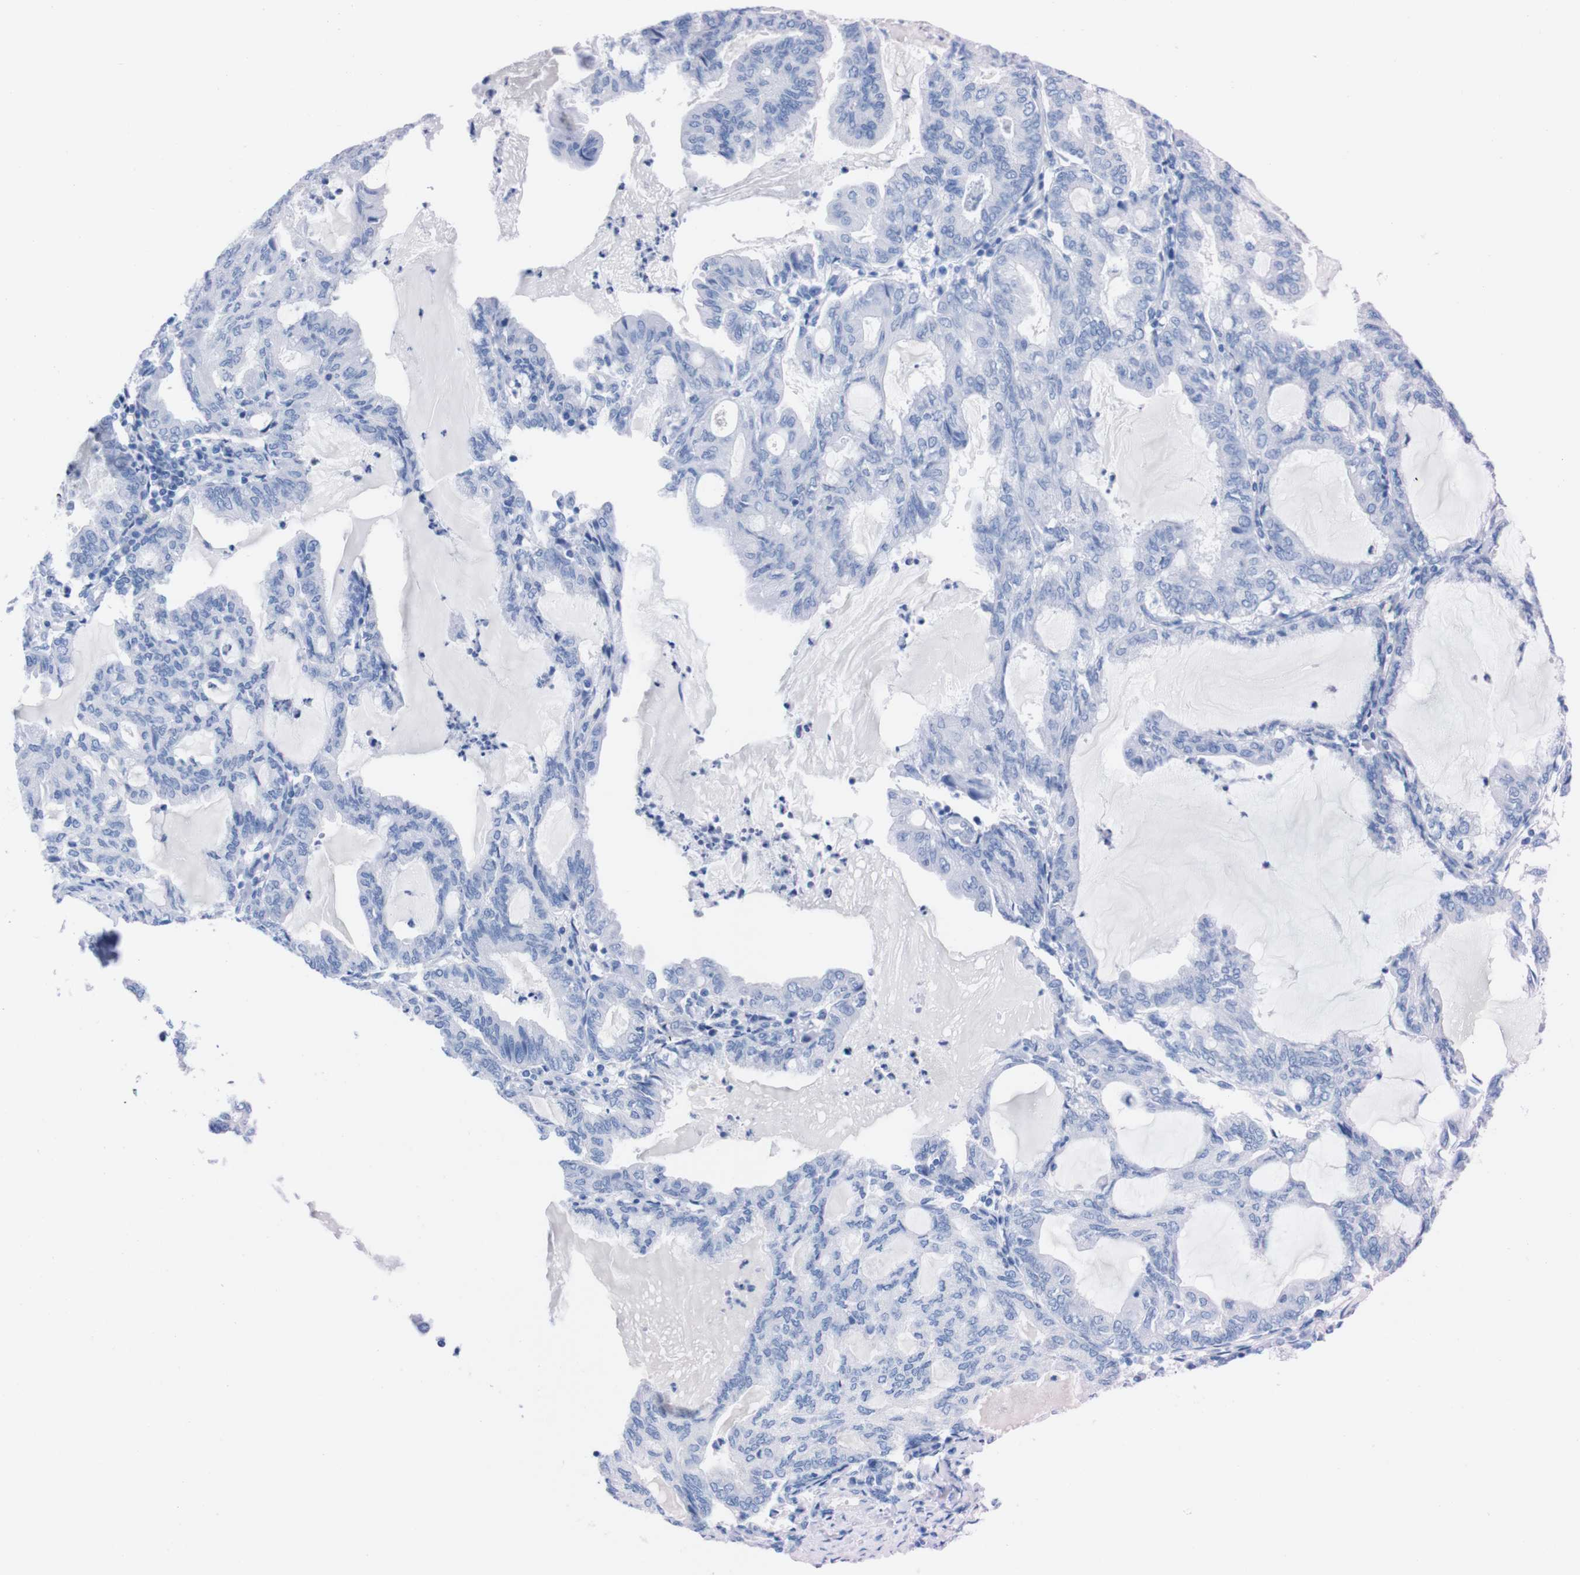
{"staining": {"intensity": "negative", "quantity": "none", "location": "none"}, "tissue": "endometrial cancer", "cell_type": "Tumor cells", "image_type": "cancer", "snomed": [{"axis": "morphology", "description": "Adenocarcinoma, NOS"}, {"axis": "topography", "description": "Endometrium"}], "caption": "This is a image of immunohistochemistry (IHC) staining of endometrial adenocarcinoma, which shows no expression in tumor cells. (DAB IHC with hematoxylin counter stain).", "gene": "P2RY12", "patient": {"sex": "female", "age": 86}}